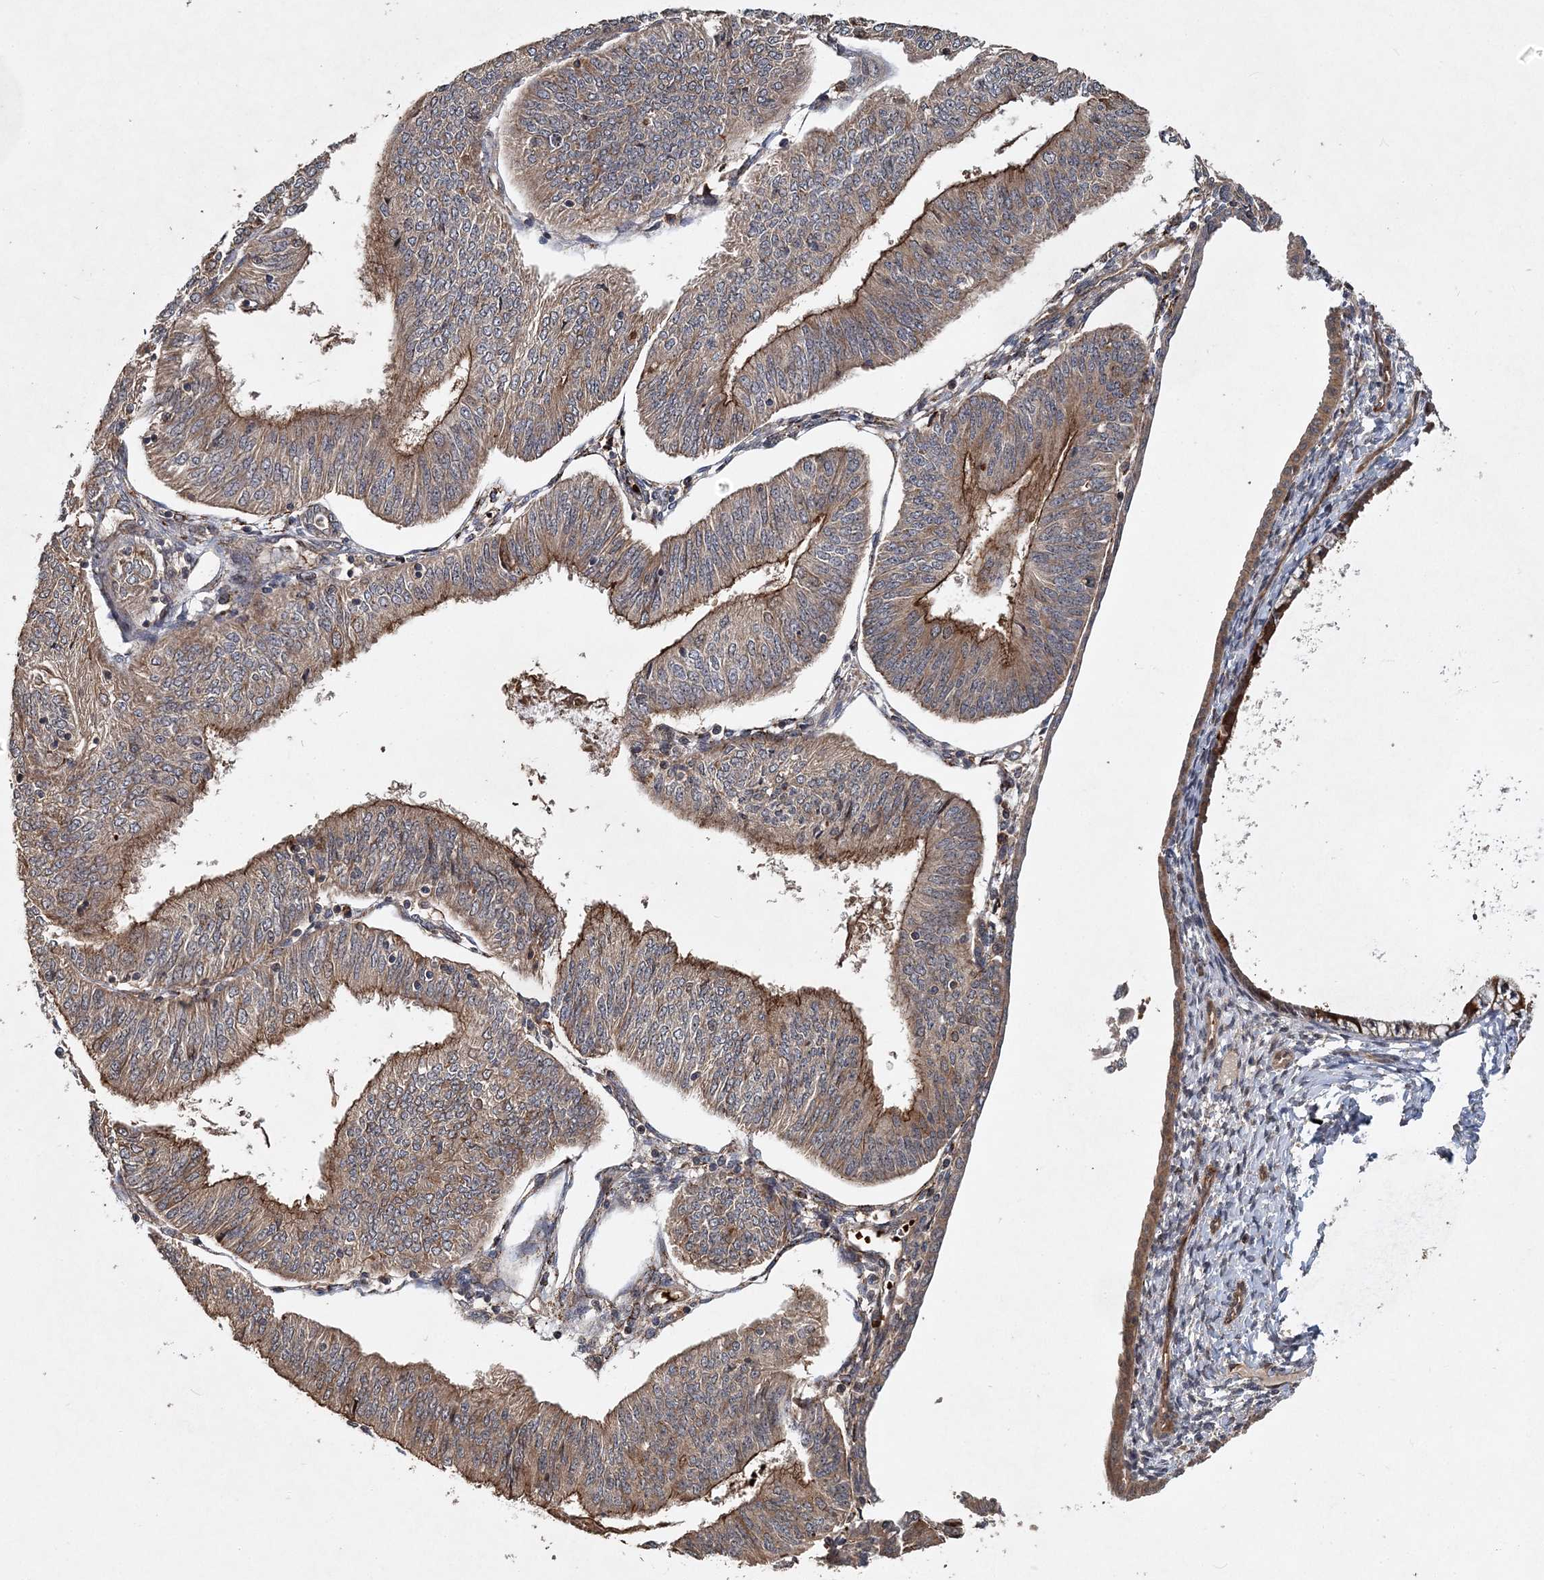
{"staining": {"intensity": "moderate", "quantity": ">75%", "location": "cytoplasmic/membranous"}, "tissue": "endometrial cancer", "cell_type": "Tumor cells", "image_type": "cancer", "snomed": [{"axis": "morphology", "description": "Adenocarcinoma, NOS"}, {"axis": "topography", "description": "Endometrium"}], "caption": "Brown immunohistochemical staining in endometrial adenocarcinoma exhibits moderate cytoplasmic/membranous expression in about >75% of tumor cells. The staining was performed using DAB, with brown indicating positive protein expression. Nuclei are stained blue with hematoxylin.", "gene": "HYCC2", "patient": {"sex": "female", "age": 58}}